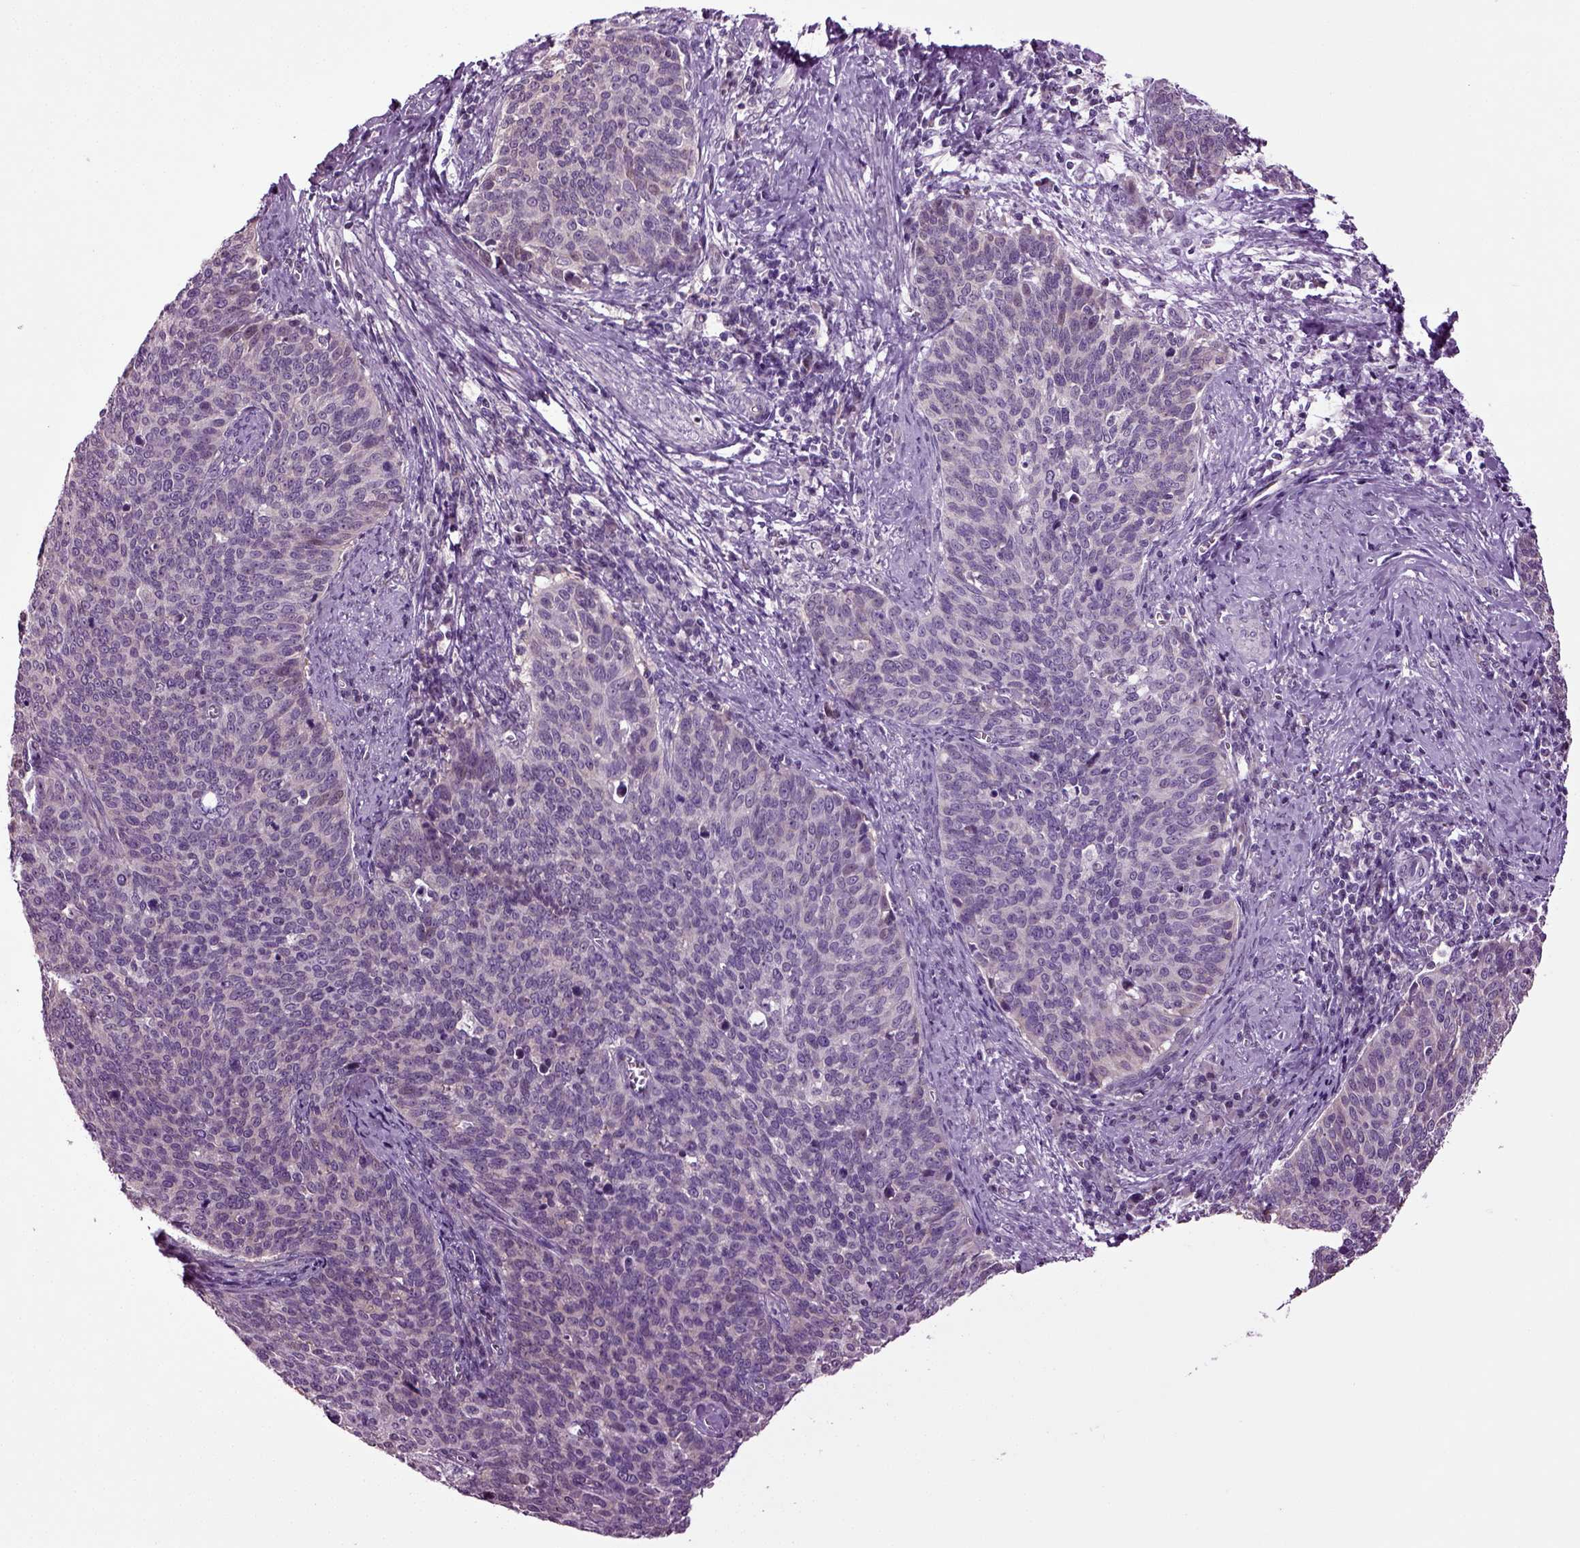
{"staining": {"intensity": "weak", "quantity": "<25%", "location": "cytoplasmic/membranous"}, "tissue": "cervical cancer", "cell_type": "Tumor cells", "image_type": "cancer", "snomed": [{"axis": "morphology", "description": "Normal tissue, NOS"}, {"axis": "morphology", "description": "Squamous cell carcinoma, NOS"}, {"axis": "topography", "description": "Cervix"}], "caption": "Tumor cells are negative for protein expression in human cervical cancer.", "gene": "PLCH2", "patient": {"sex": "female", "age": 39}}